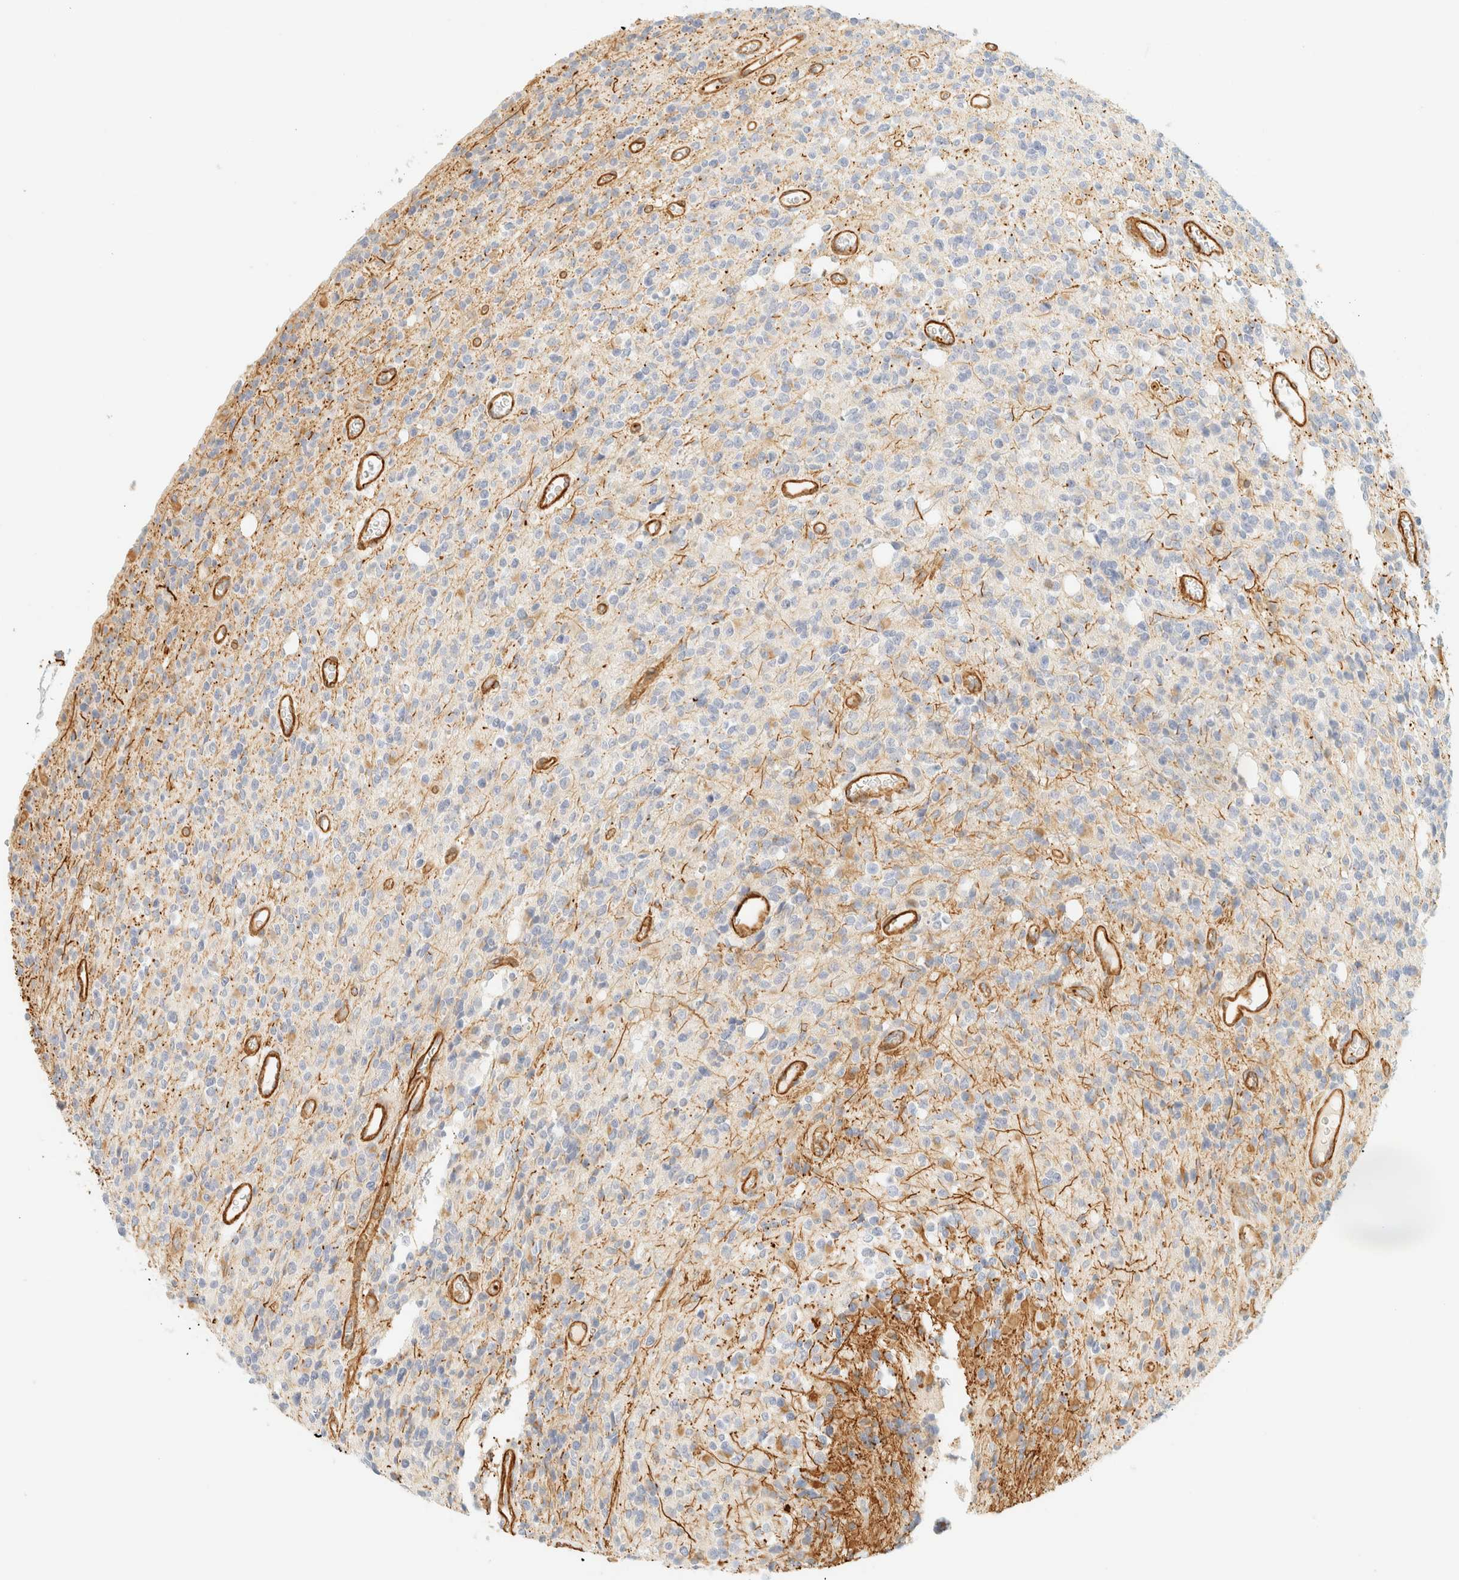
{"staining": {"intensity": "negative", "quantity": "none", "location": "none"}, "tissue": "glioma", "cell_type": "Tumor cells", "image_type": "cancer", "snomed": [{"axis": "morphology", "description": "Glioma, malignant, High grade"}, {"axis": "topography", "description": "Brain"}], "caption": "A high-resolution image shows IHC staining of glioma, which shows no significant staining in tumor cells.", "gene": "OTOP2", "patient": {"sex": "male", "age": 34}}